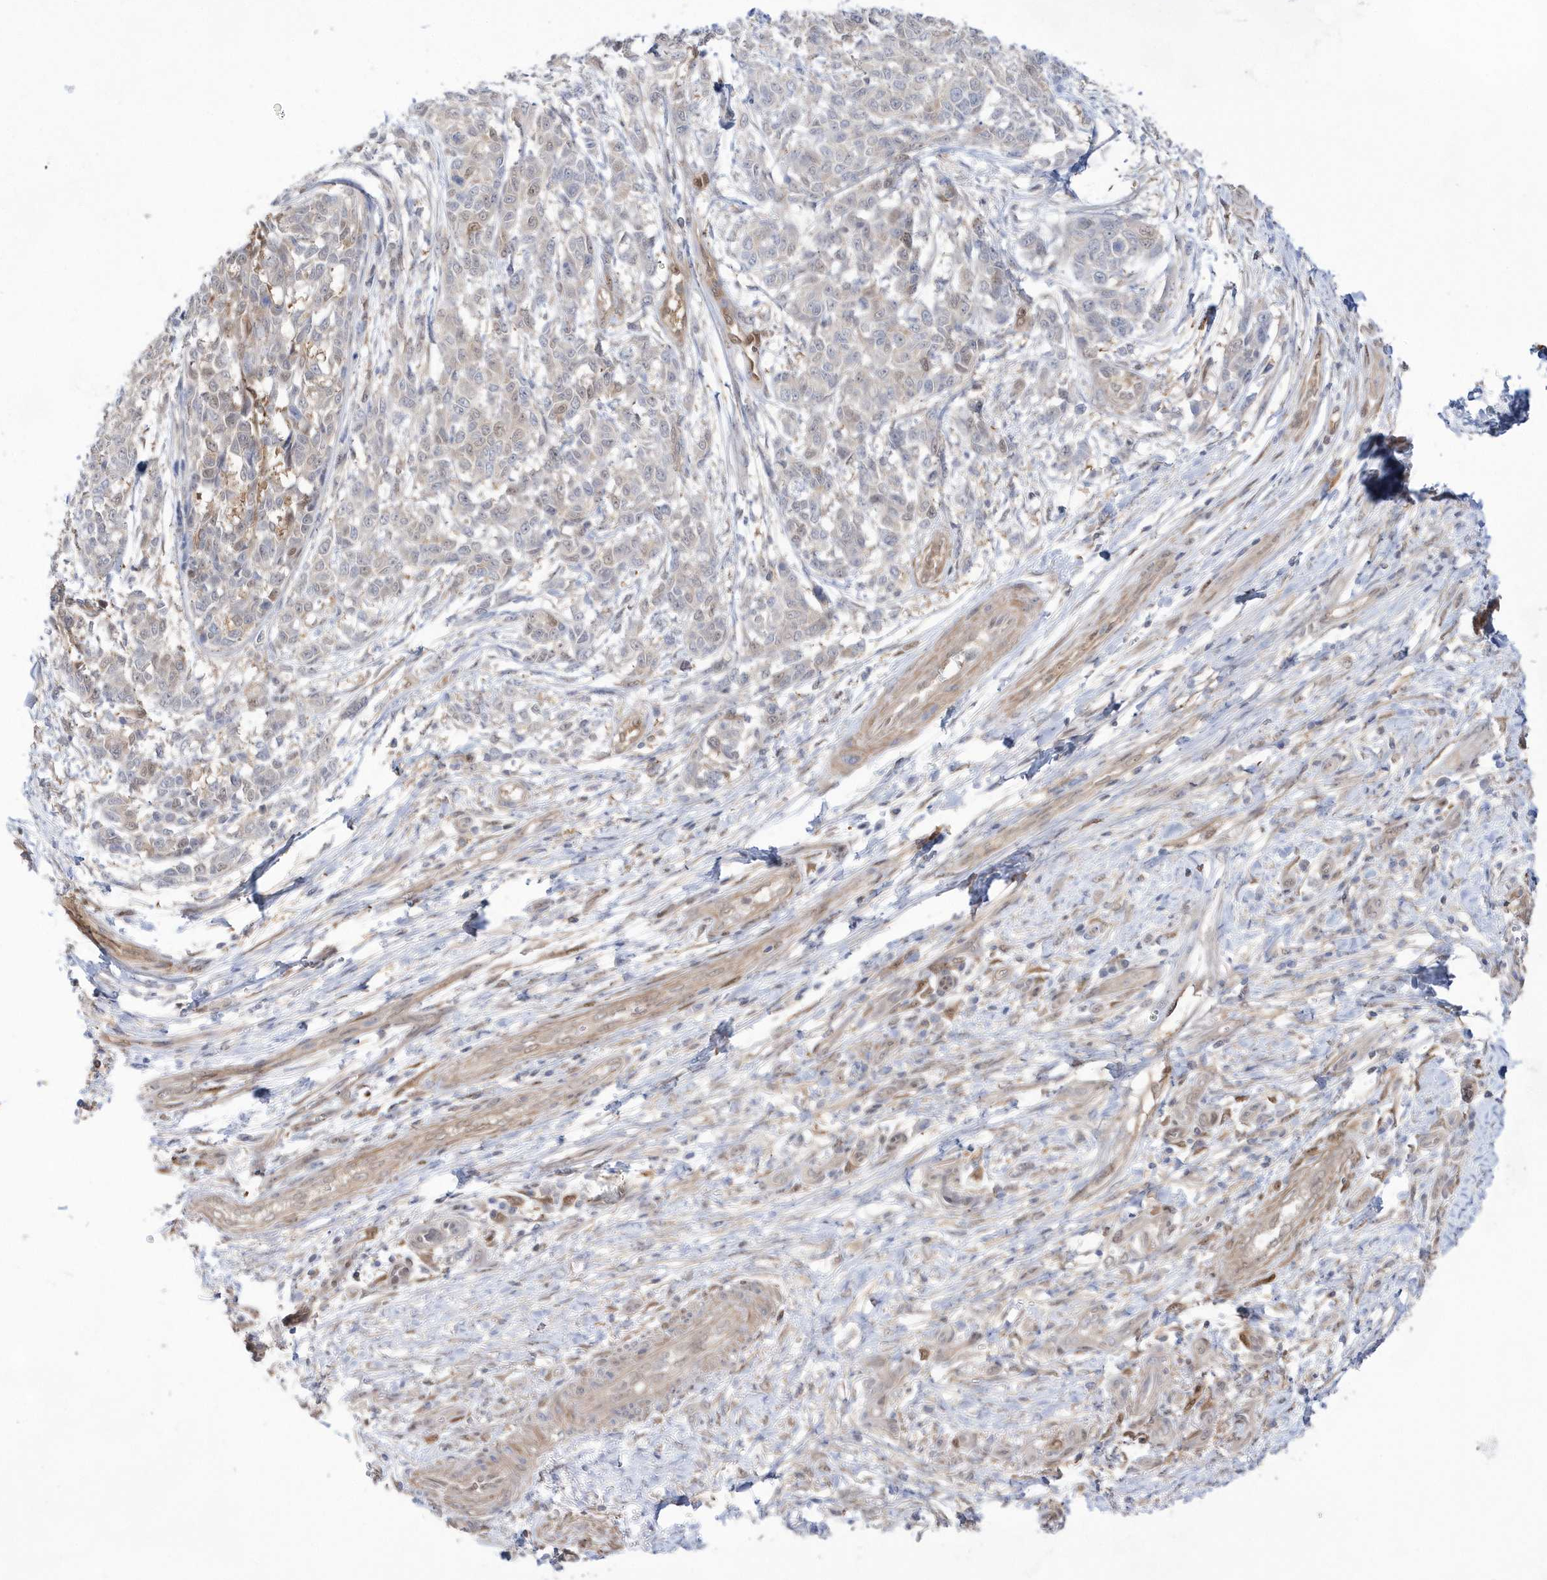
{"staining": {"intensity": "moderate", "quantity": "<25%", "location": "cytoplasmic/membranous,nuclear"}, "tissue": "melanoma", "cell_type": "Tumor cells", "image_type": "cancer", "snomed": [{"axis": "morphology", "description": "Malignant melanoma, NOS"}, {"axis": "topography", "description": "Skin"}], "caption": "IHC of human malignant melanoma displays low levels of moderate cytoplasmic/membranous and nuclear positivity in approximately <25% of tumor cells.", "gene": "BDH2", "patient": {"sex": "male", "age": 49}}